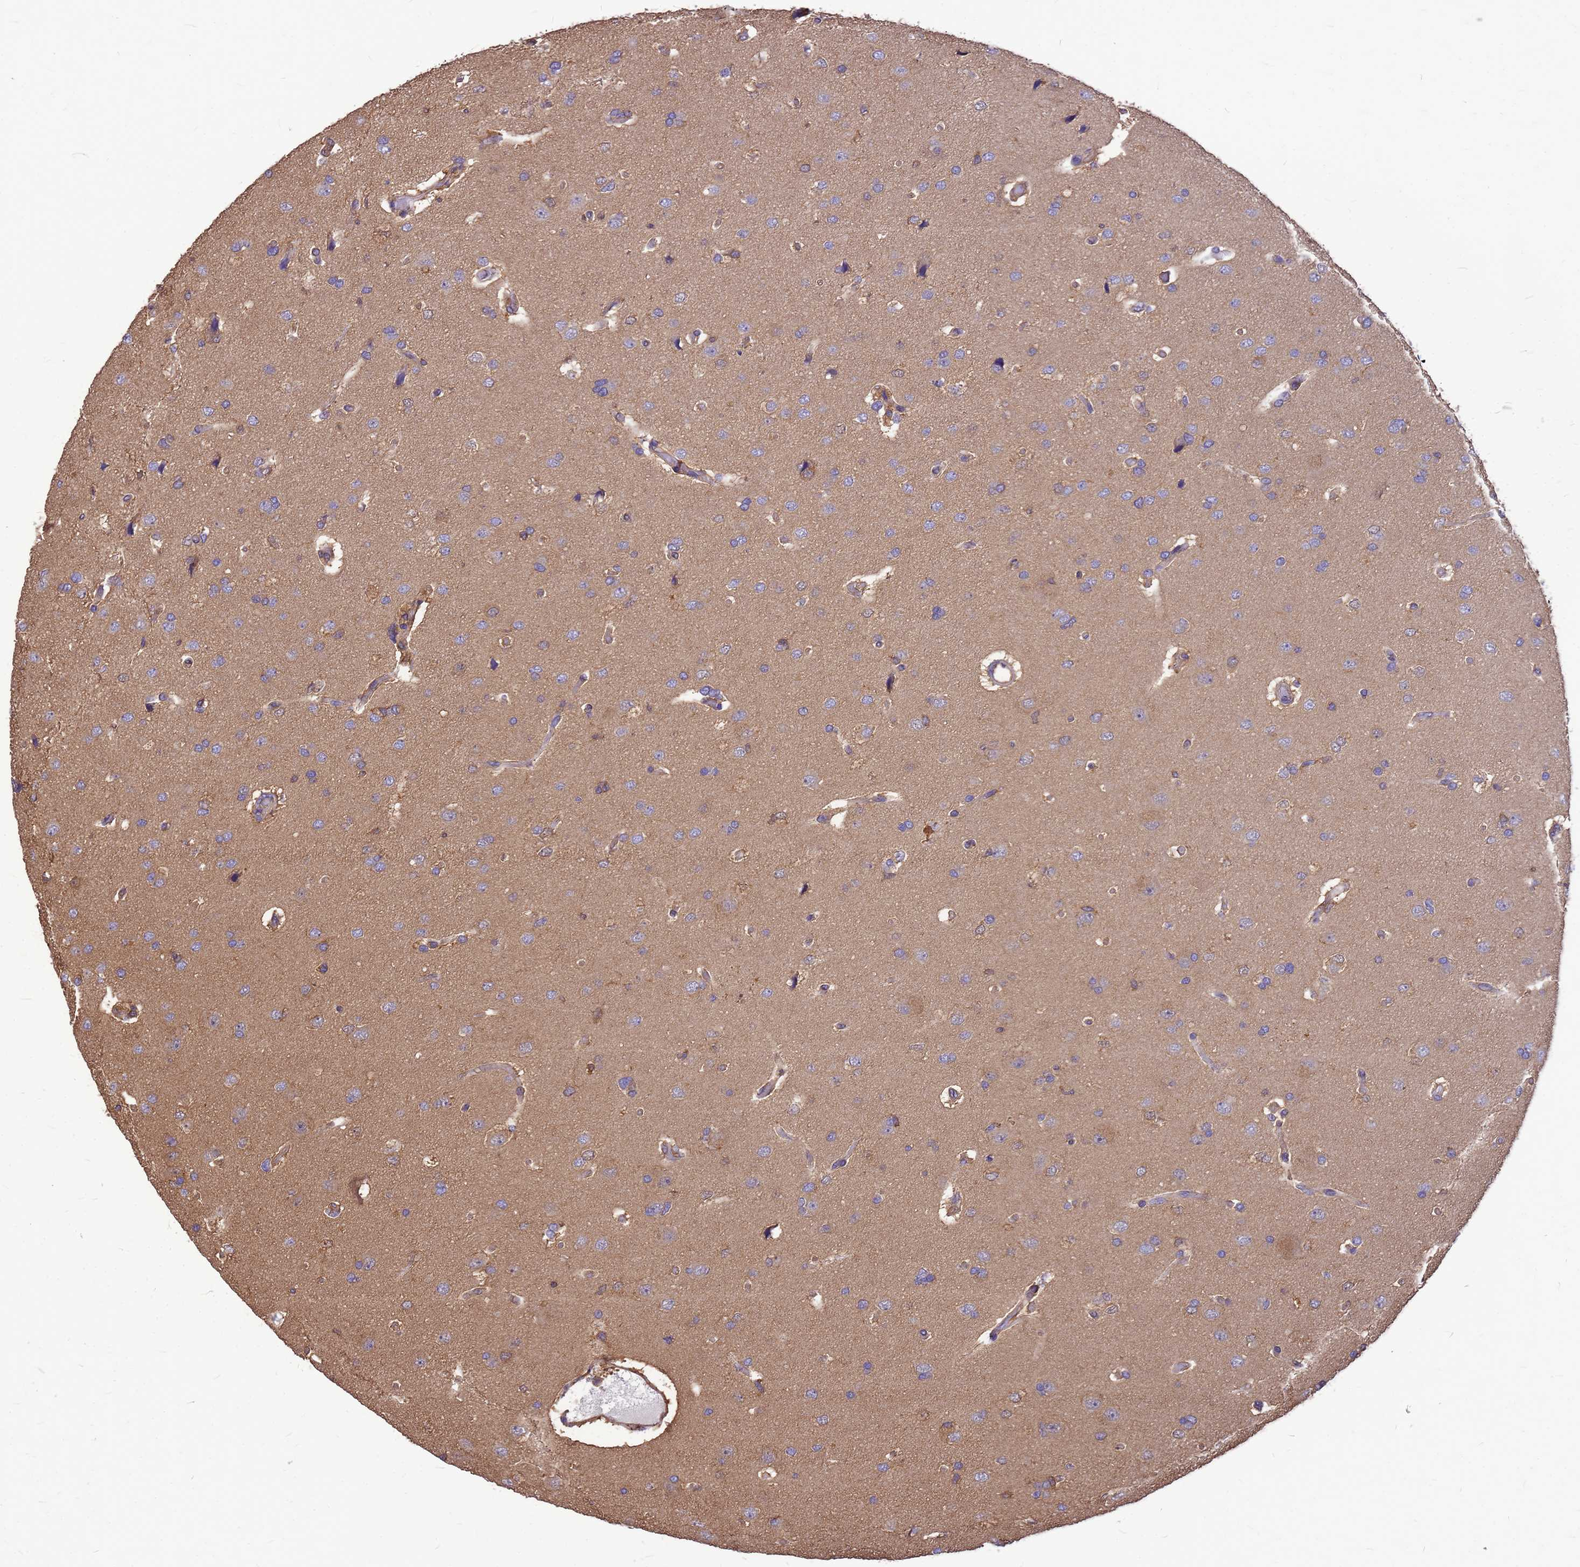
{"staining": {"intensity": "negative", "quantity": "none", "location": "none"}, "tissue": "glioma", "cell_type": "Tumor cells", "image_type": "cancer", "snomed": [{"axis": "morphology", "description": "Glioma, malignant, High grade"}, {"axis": "topography", "description": "Brain"}], "caption": "This is a micrograph of immunohistochemistry (IHC) staining of glioma, which shows no staining in tumor cells. (DAB immunohistochemistry, high magnification).", "gene": "GID4", "patient": {"sex": "male", "age": 77}}